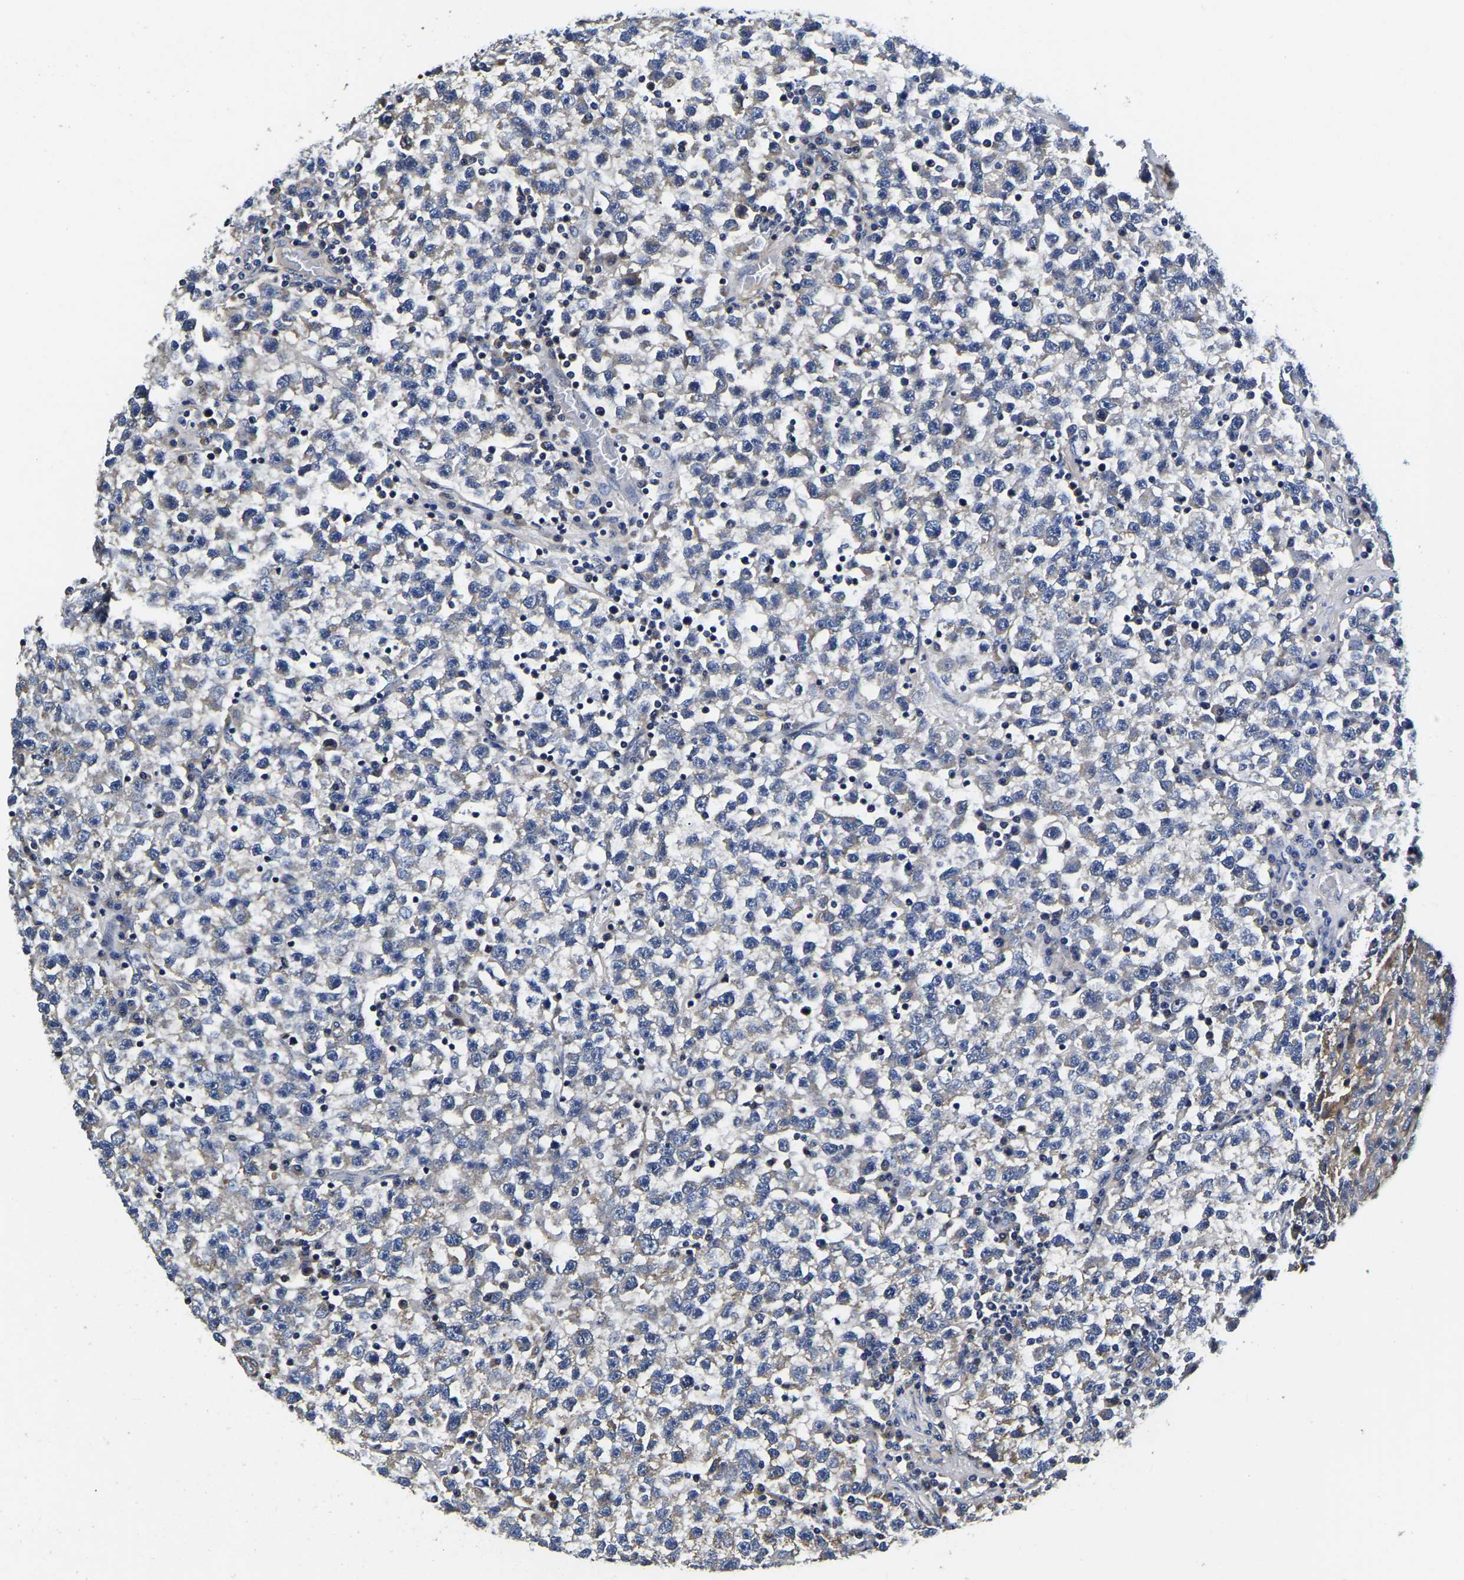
{"staining": {"intensity": "negative", "quantity": "none", "location": "none"}, "tissue": "testis cancer", "cell_type": "Tumor cells", "image_type": "cancer", "snomed": [{"axis": "morphology", "description": "Seminoma, NOS"}, {"axis": "topography", "description": "Testis"}], "caption": "Testis cancer (seminoma) was stained to show a protein in brown. There is no significant staining in tumor cells.", "gene": "KCTD17", "patient": {"sex": "male", "age": 22}}